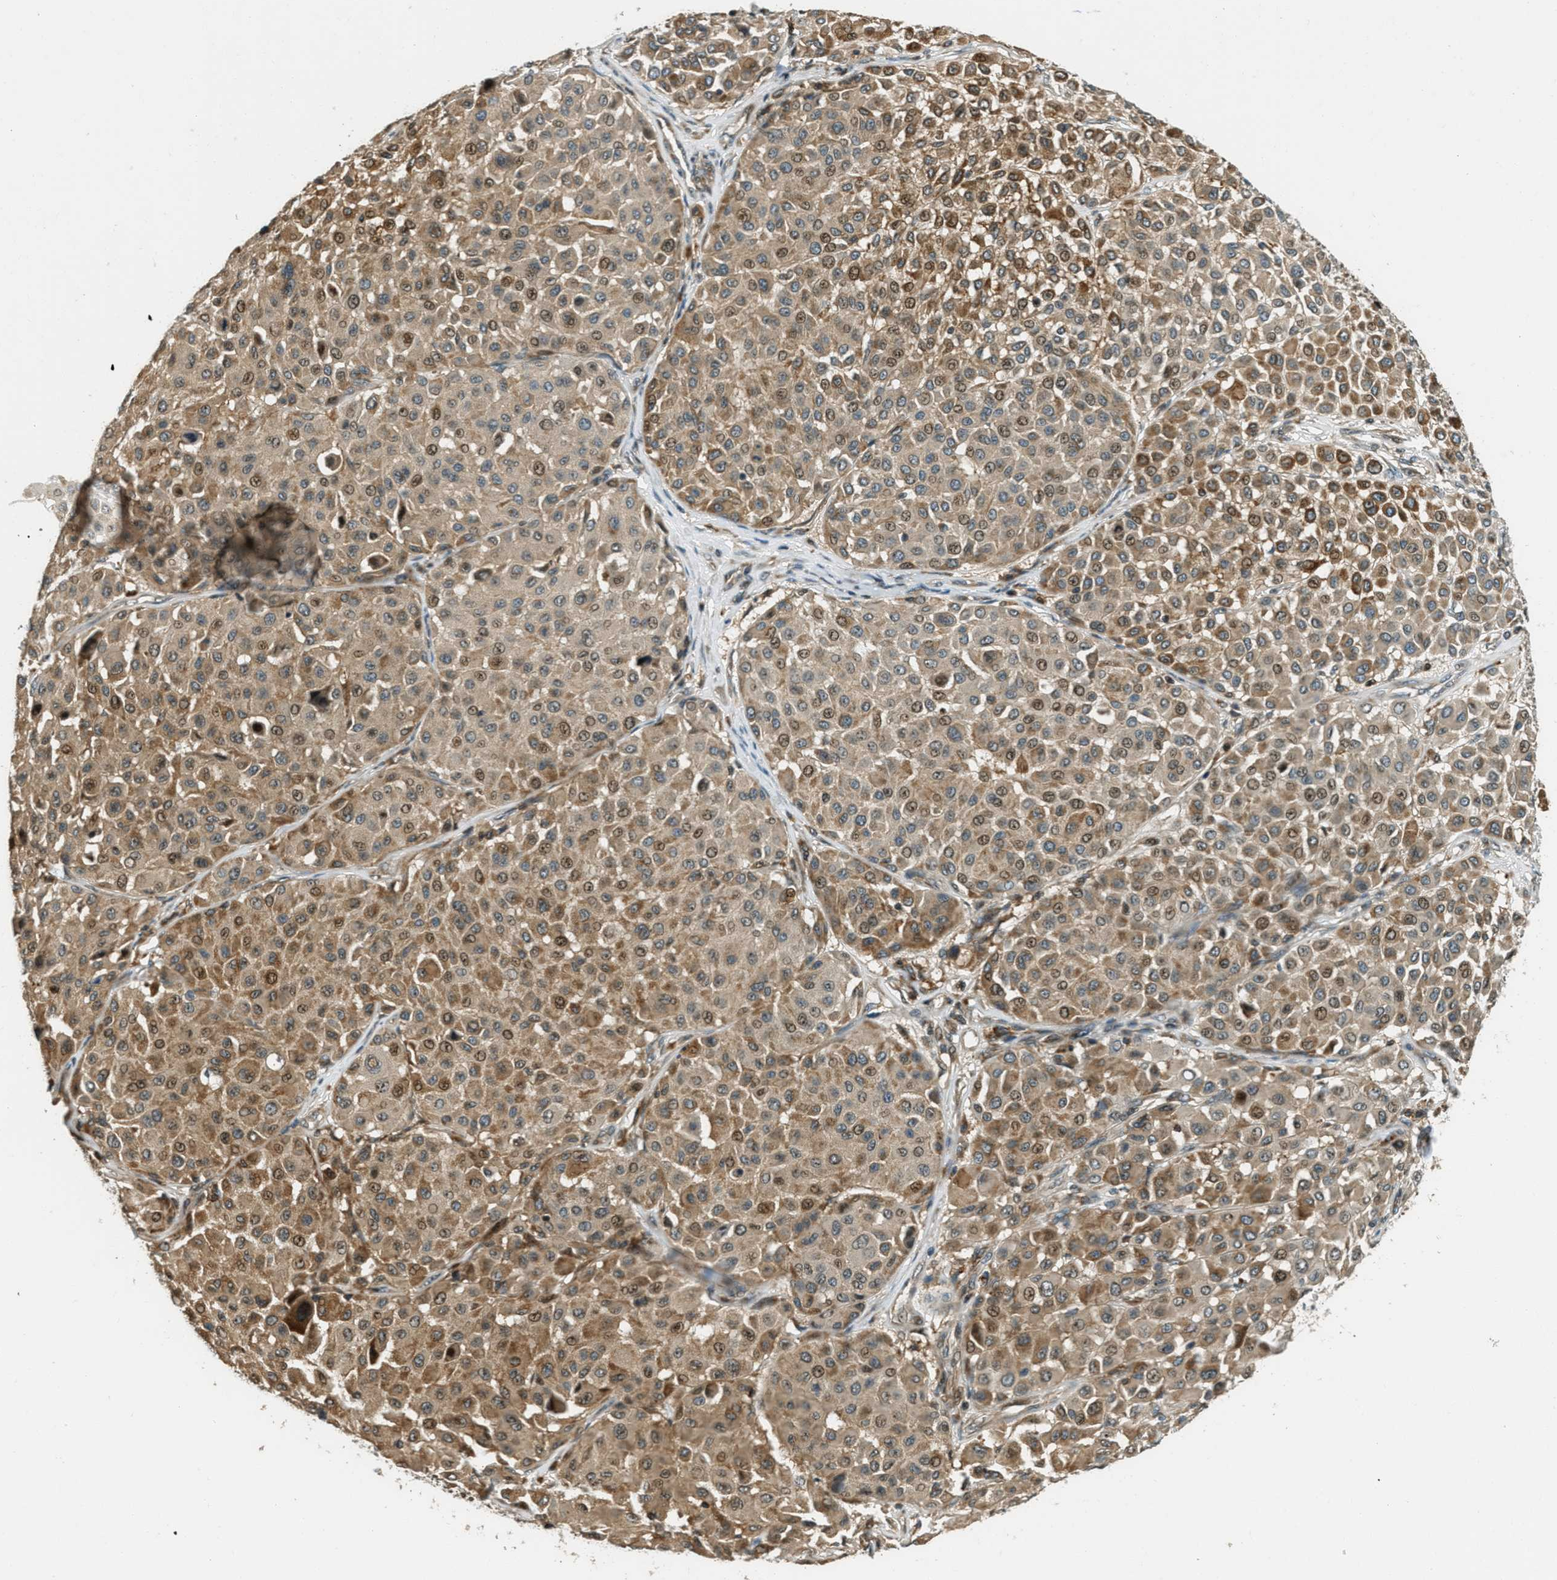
{"staining": {"intensity": "moderate", "quantity": ">75%", "location": "cytoplasmic/membranous"}, "tissue": "melanoma", "cell_type": "Tumor cells", "image_type": "cancer", "snomed": [{"axis": "morphology", "description": "Malignant melanoma, Metastatic site"}, {"axis": "topography", "description": "Soft tissue"}], "caption": "Malignant melanoma (metastatic site) was stained to show a protein in brown. There is medium levels of moderate cytoplasmic/membranous positivity in approximately >75% of tumor cells. (Stains: DAB in brown, nuclei in blue, Microscopy: brightfield microscopy at high magnification).", "gene": "PTPN23", "patient": {"sex": "male", "age": 41}}